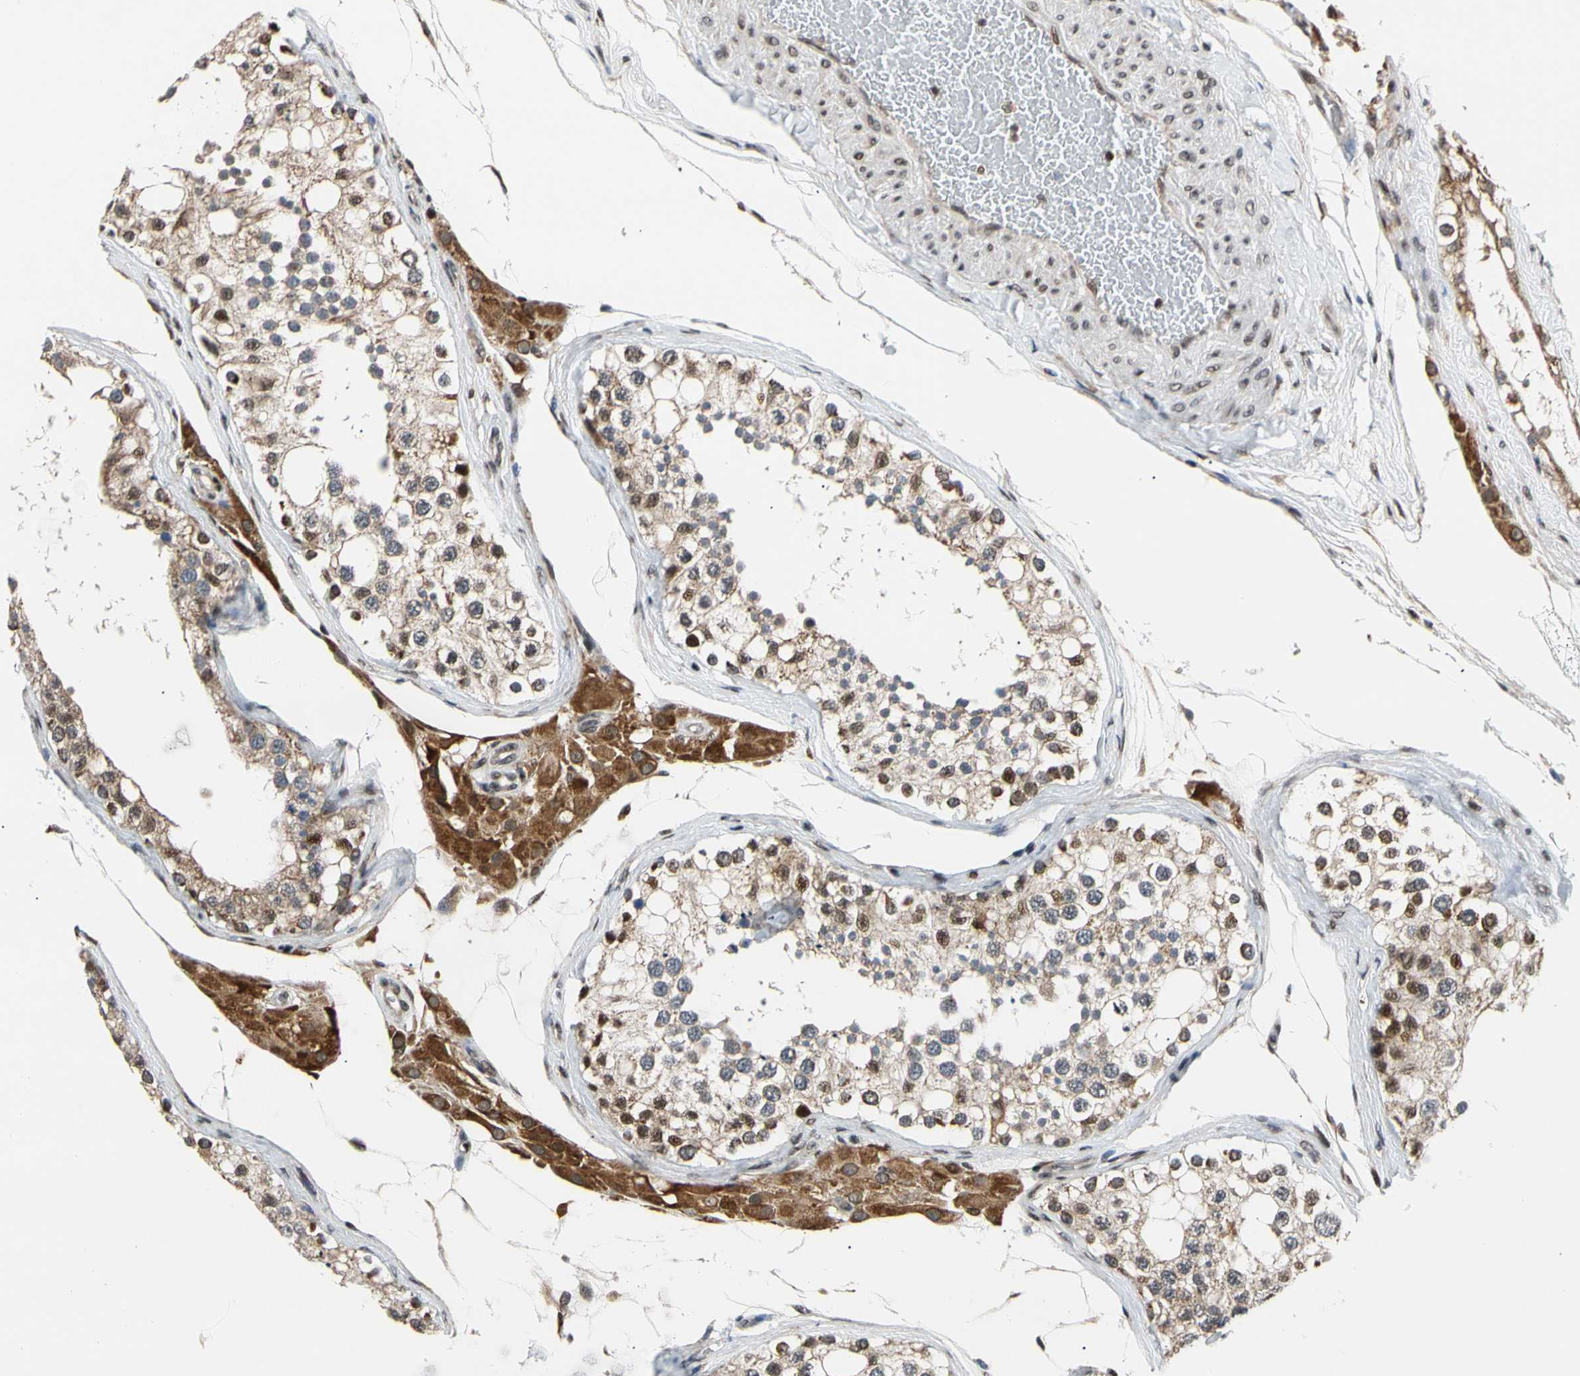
{"staining": {"intensity": "moderate", "quantity": "25%-75%", "location": "nuclear"}, "tissue": "testis", "cell_type": "Cells in seminiferous ducts", "image_type": "normal", "snomed": [{"axis": "morphology", "description": "Normal tissue, NOS"}, {"axis": "topography", "description": "Testis"}], "caption": "This histopathology image exhibits immunohistochemistry (IHC) staining of normal human testis, with medium moderate nuclear expression in approximately 25%-75% of cells in seminiferous ducts.", "gene": "E2F1", "patient": {"sex": "male", "age": 68}}